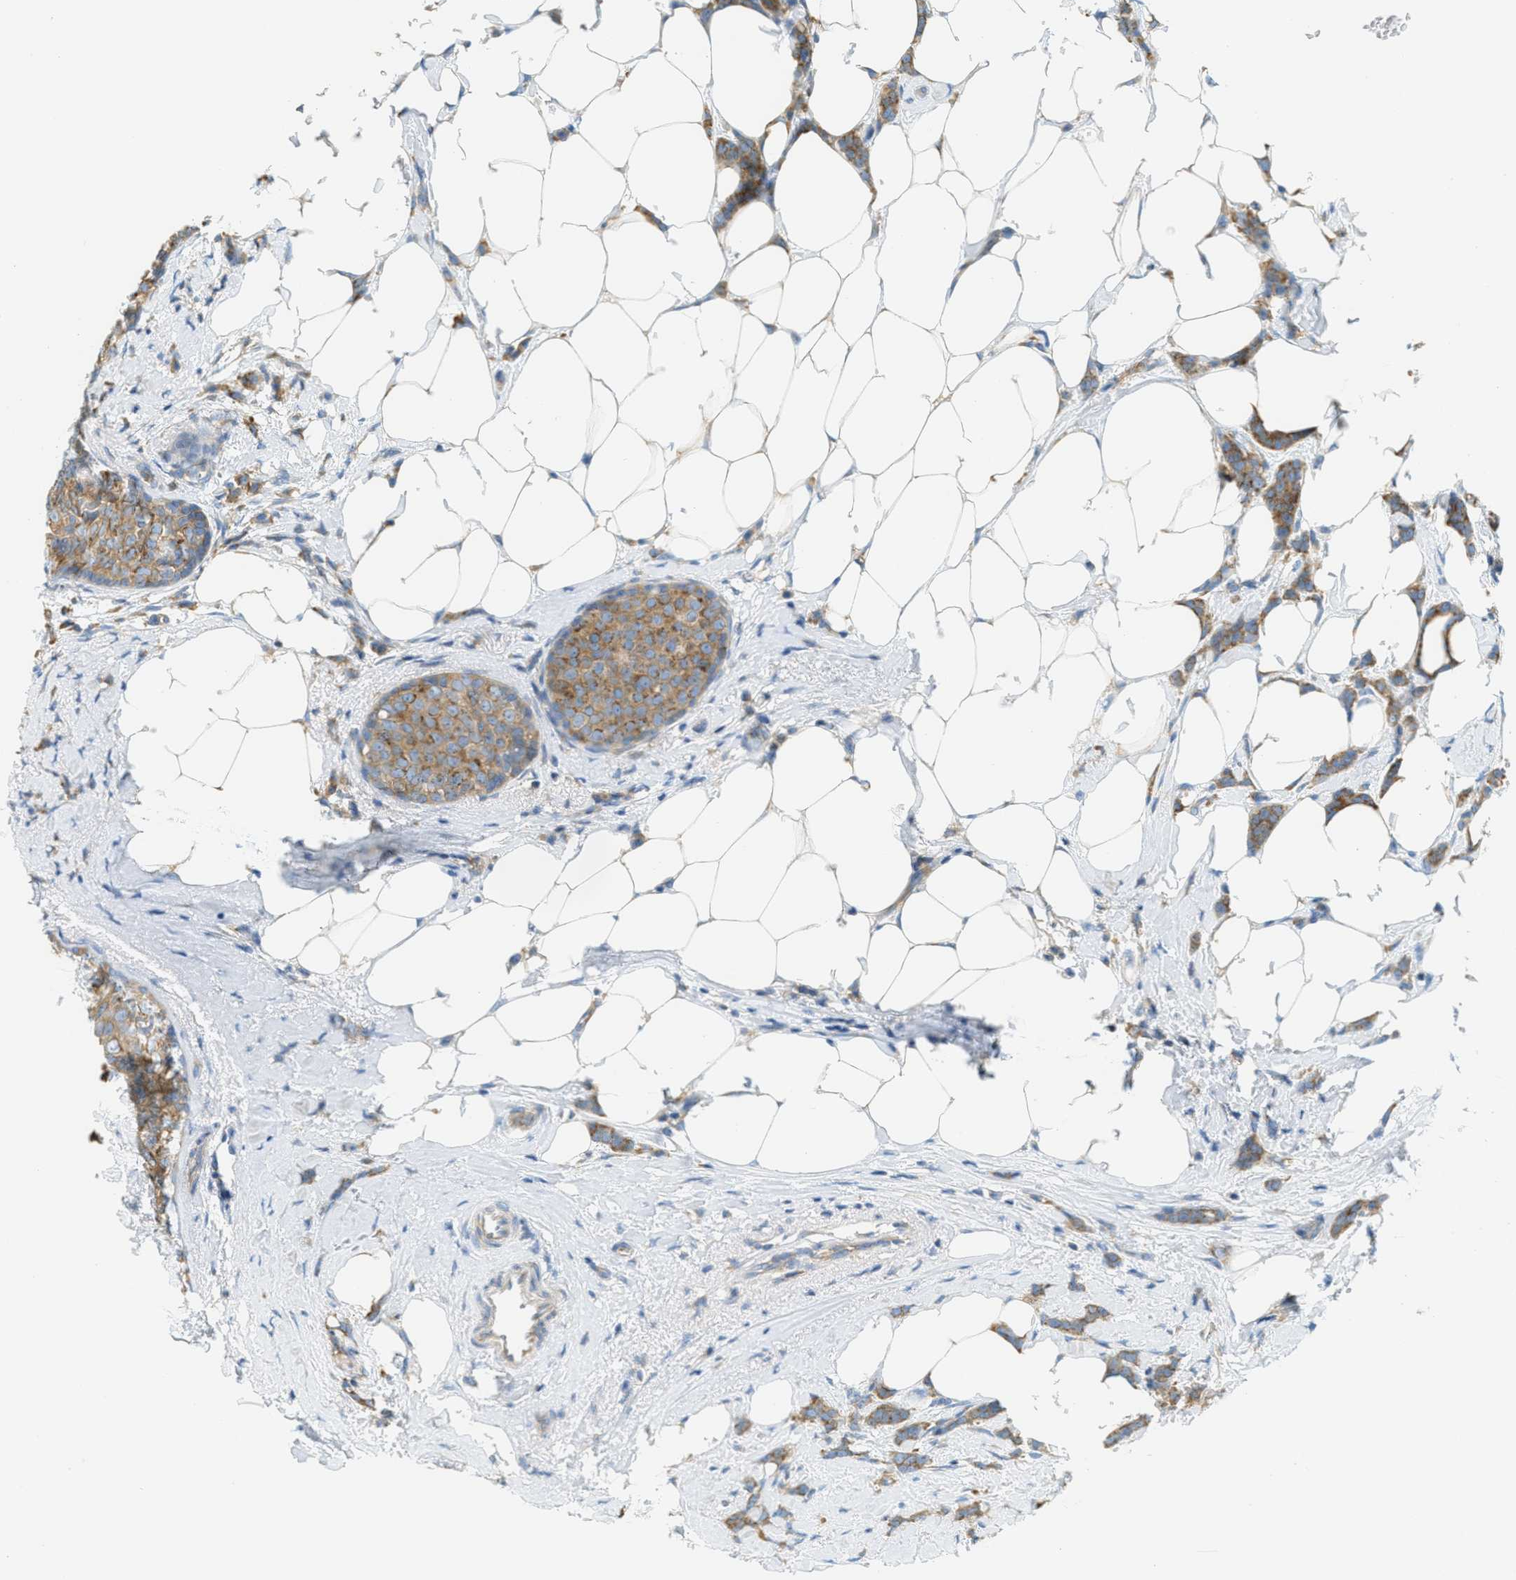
{"staining": {"intensity": "moderate", "quantity": "<25%", "location": "cytoplasmic/membranous"}, "tissue": "breast cancer", "cell_type": "Tumor cells", "image_type": "cancer", "snomed": [{"axis": "morphology", "description": "Lobular carcinoma, in situ"}, {"axis": "morphology", "description": "Lobular carcinoma"}, {"axis": "topography", "description": "Breast"}], "caption": "Human breast cancer (lobular carcinoma in situ) stained for a protein (brown) reveals moderate cytoplasmic/membranous positive staining in about <25% of tumor cells.", "gene": "ABCF1", "patient": {"sex": "female", "age": 41}}